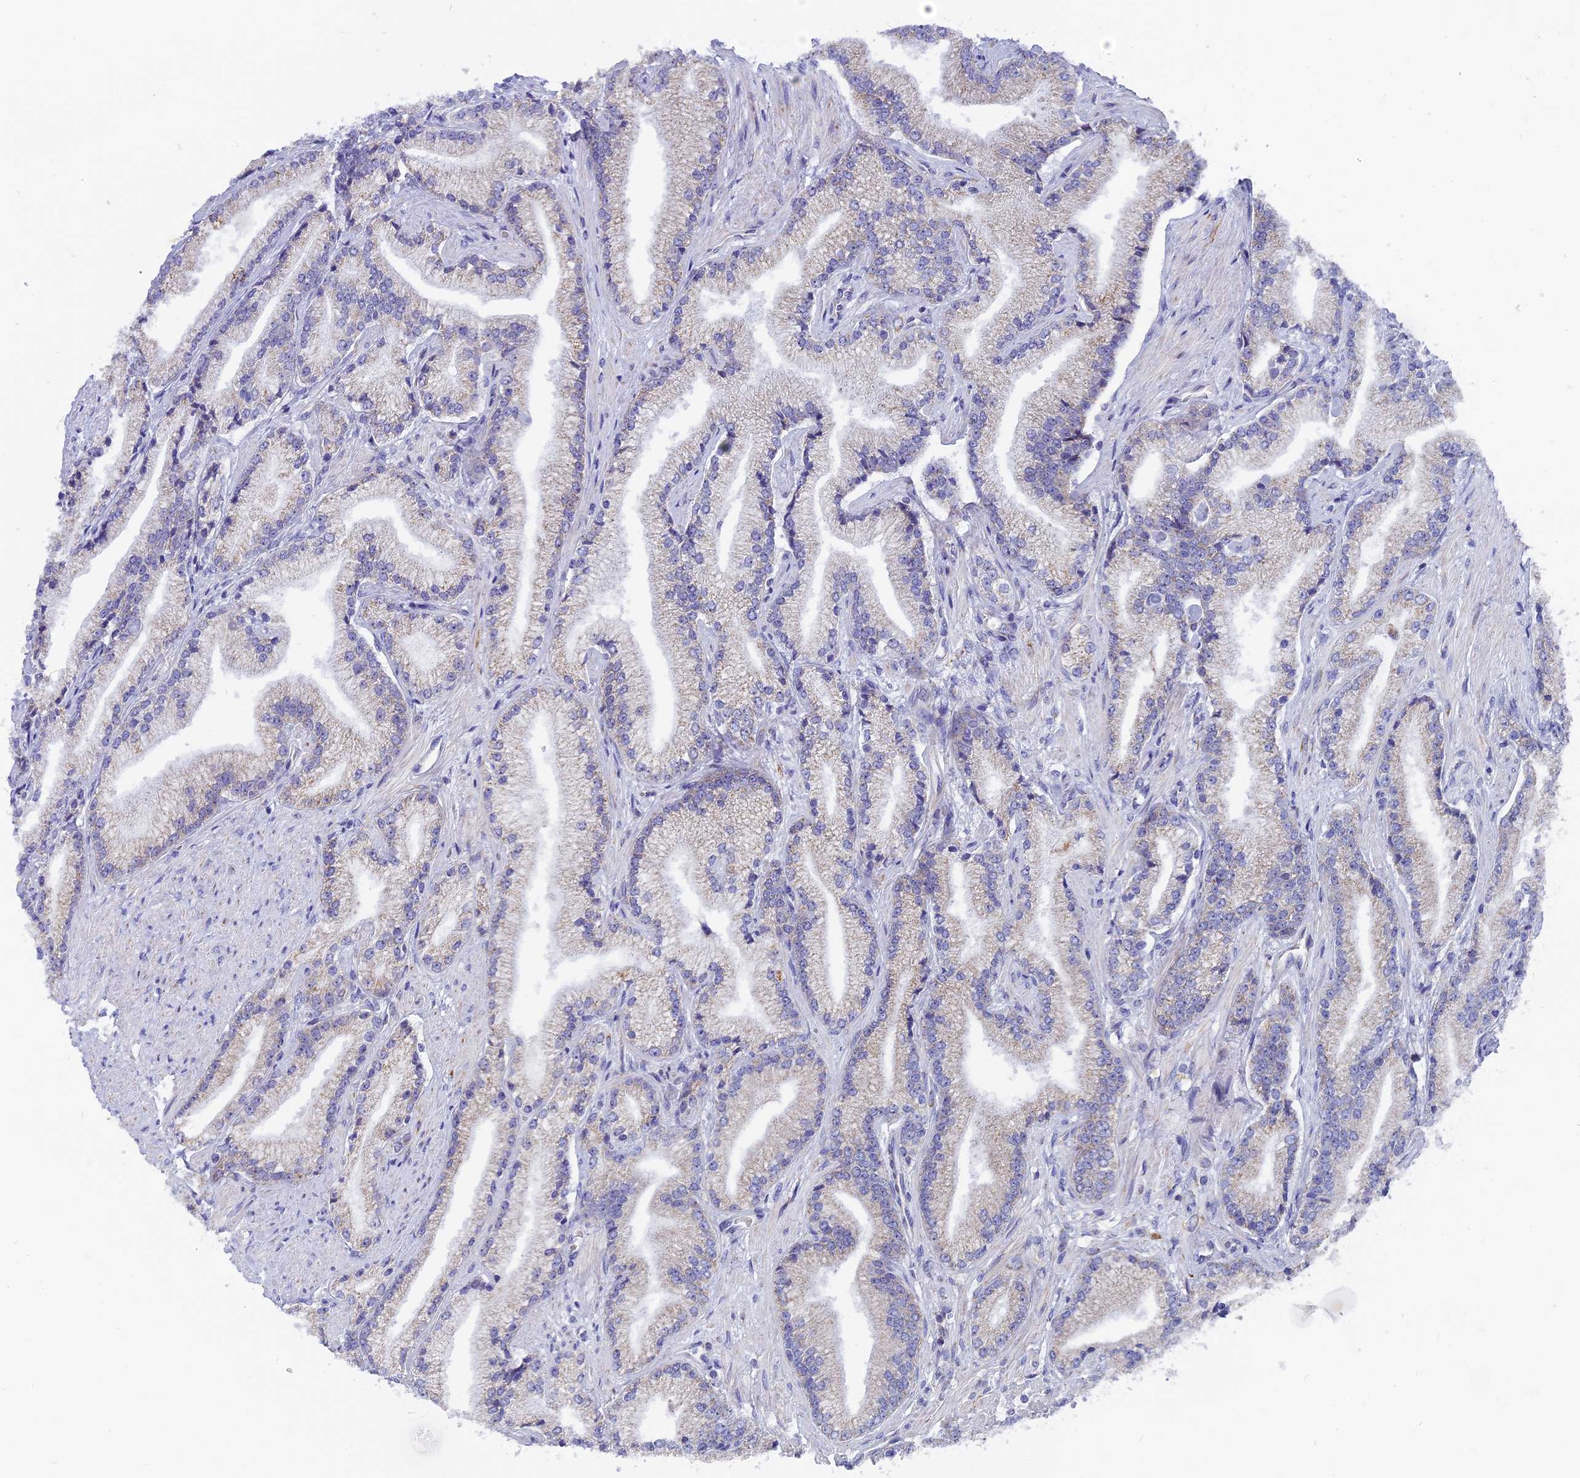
{"staining": {"intensity": "moderate", "quantity": "25%-75%", "location": "cytoplasmic/membranous"}, "tissue": "prostate cancer", "cell_type": "Tumor cells", "image_type": "cancer", "snomed": [{"axis": "morphology", "description": "Adenocarcinoma, High grade"}, {"axis": "topography", "description": "Prostate"}], "caption": "An image of prostate cancer stained for a protein exhibits moderate cytoplasmic/membranous brown staining in tumor cells.", "gene": "DTWD1", "patient": {"sex": "male", "age": 67}}